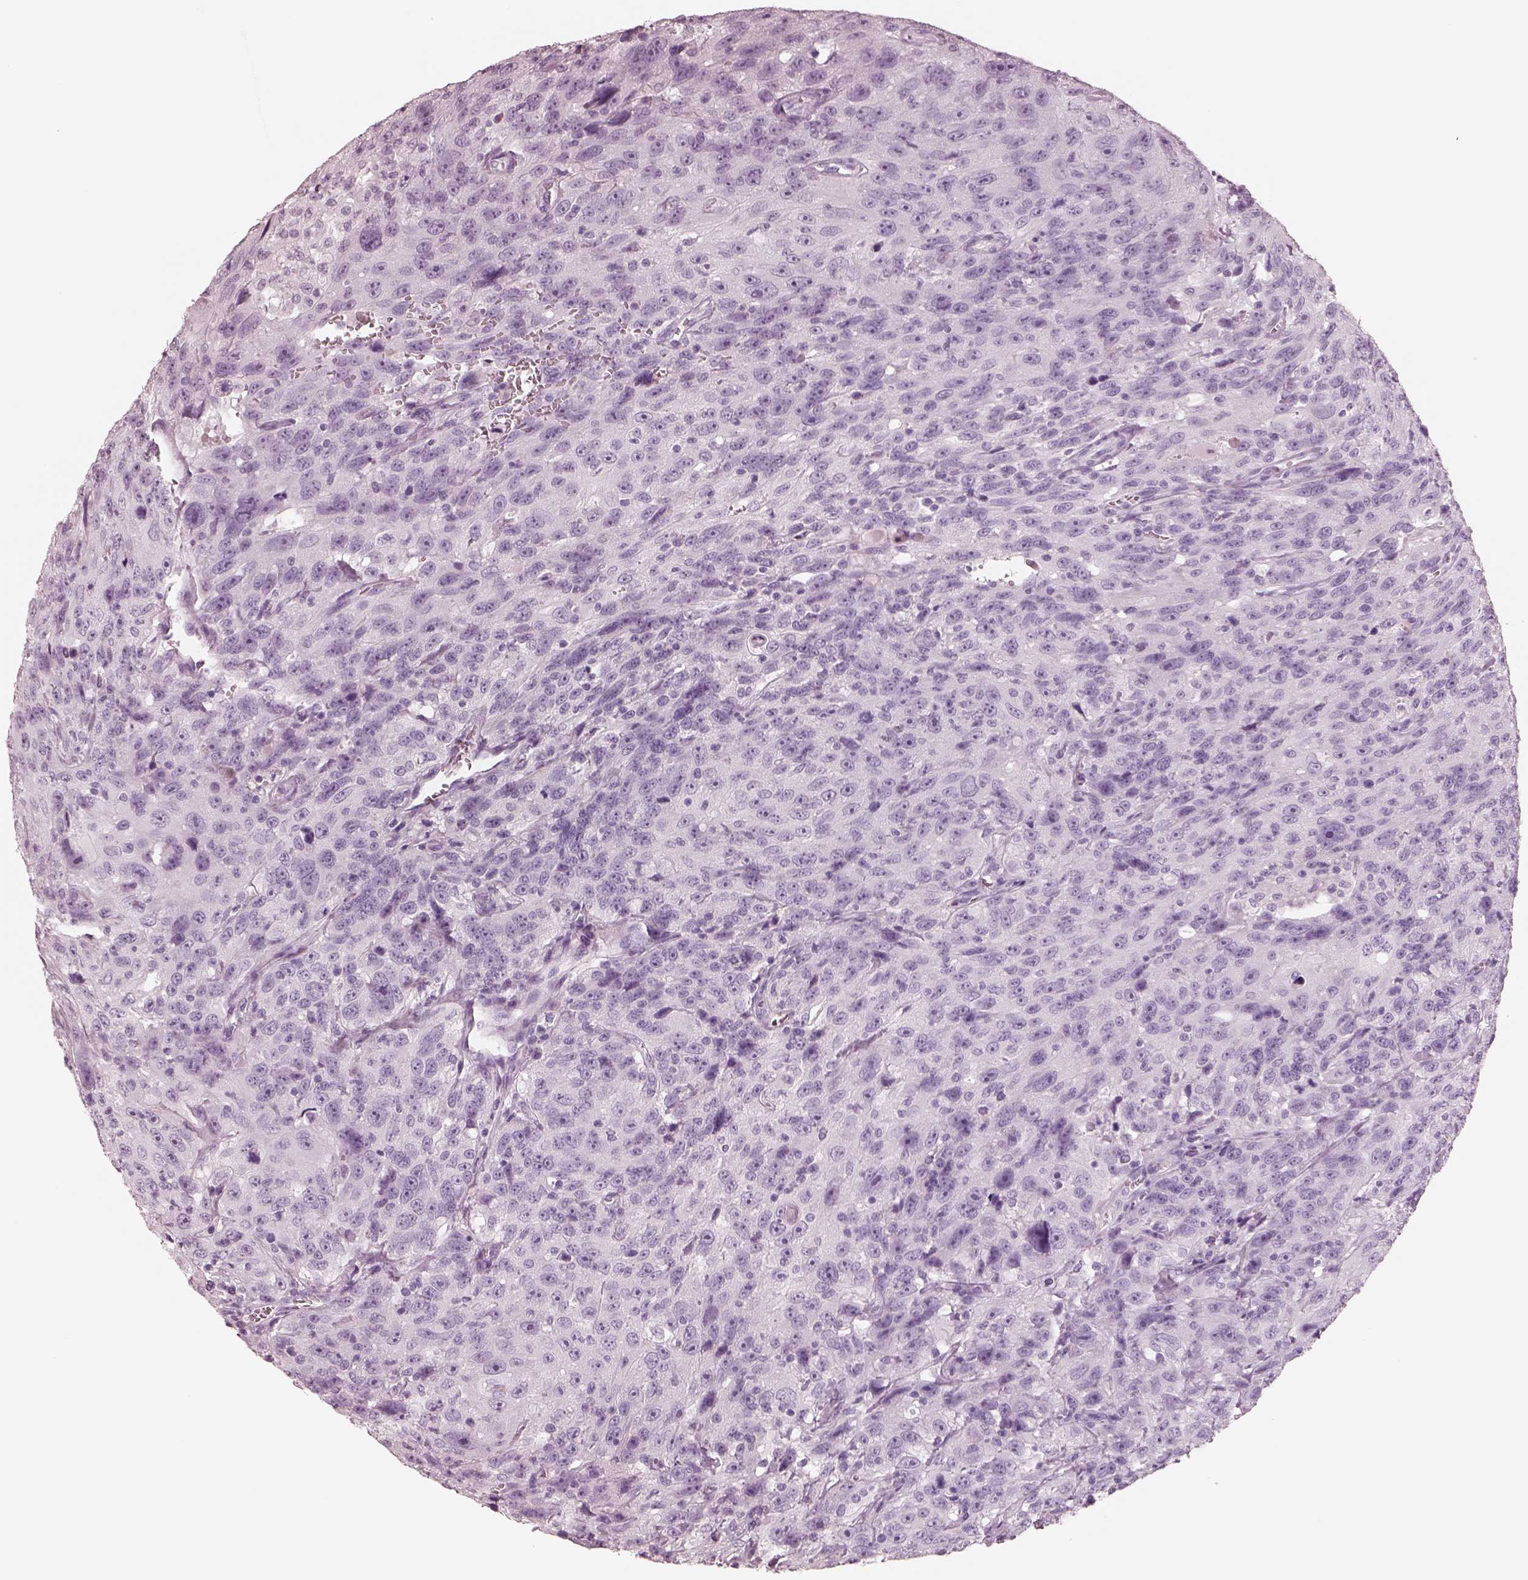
{"staining": {"intensity": "negative", "quantity": "none", "location": "none"}, "tissue": "urothelial cancer", "cell_type": "Tumor cells", "image_type": "cancer", "snomed": [{"axis": "morphology", "description": "Urothelial carcinoma, NOS"}, {"axis": "morphology", "description": "Urothelial carcinoma, High grade"}, {"axis": "topography", "description": "Urinary bladder"}], "caption": "High power microscopy image of an immunohistochemistry image of urothelial cancer, revealing no significant staining in tumor cells.", "gene": "ELANE", "patient": {"sex": "female", "age": 73}}